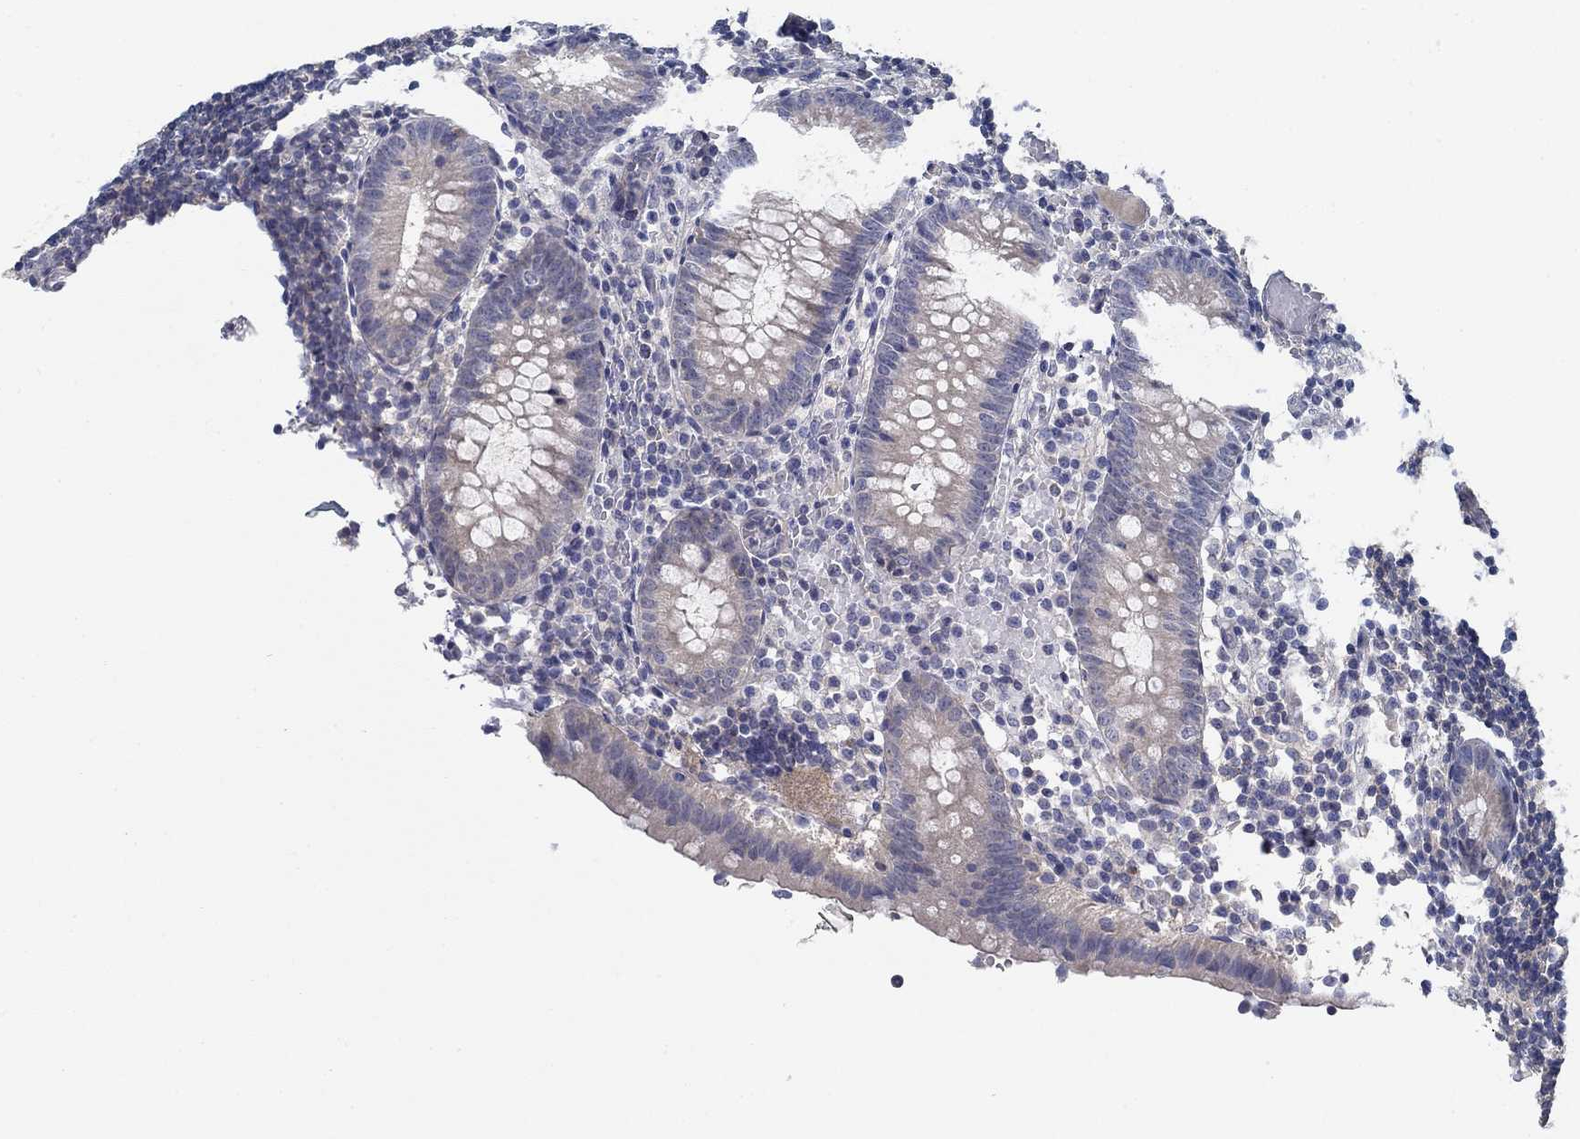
{"staining": {"intensity": "negative", "quantity": "none", "location": "none"}, "tissue": "appendix", "cell_type": "Glandular cells", "image_type": "normal", "snomed": [{"axis": "morphology", "description": "Normal tissue, NOS"}, {"axis": "topography", "description": "Appendix"}], "caption": "Immunohistochemistry micrograph of normal appendix: human appendix stained with DAB displays no significant protein staining in glandular cells. The staining was performed using DAB (3,3'-diaminobenzidine) to visualize the protein expression in brown, while the nuclei were stained in blue with hematoxylin (Magnification: 20x).", "gene": "GRK7", "patient": {"sex": "female", "age": 40}}